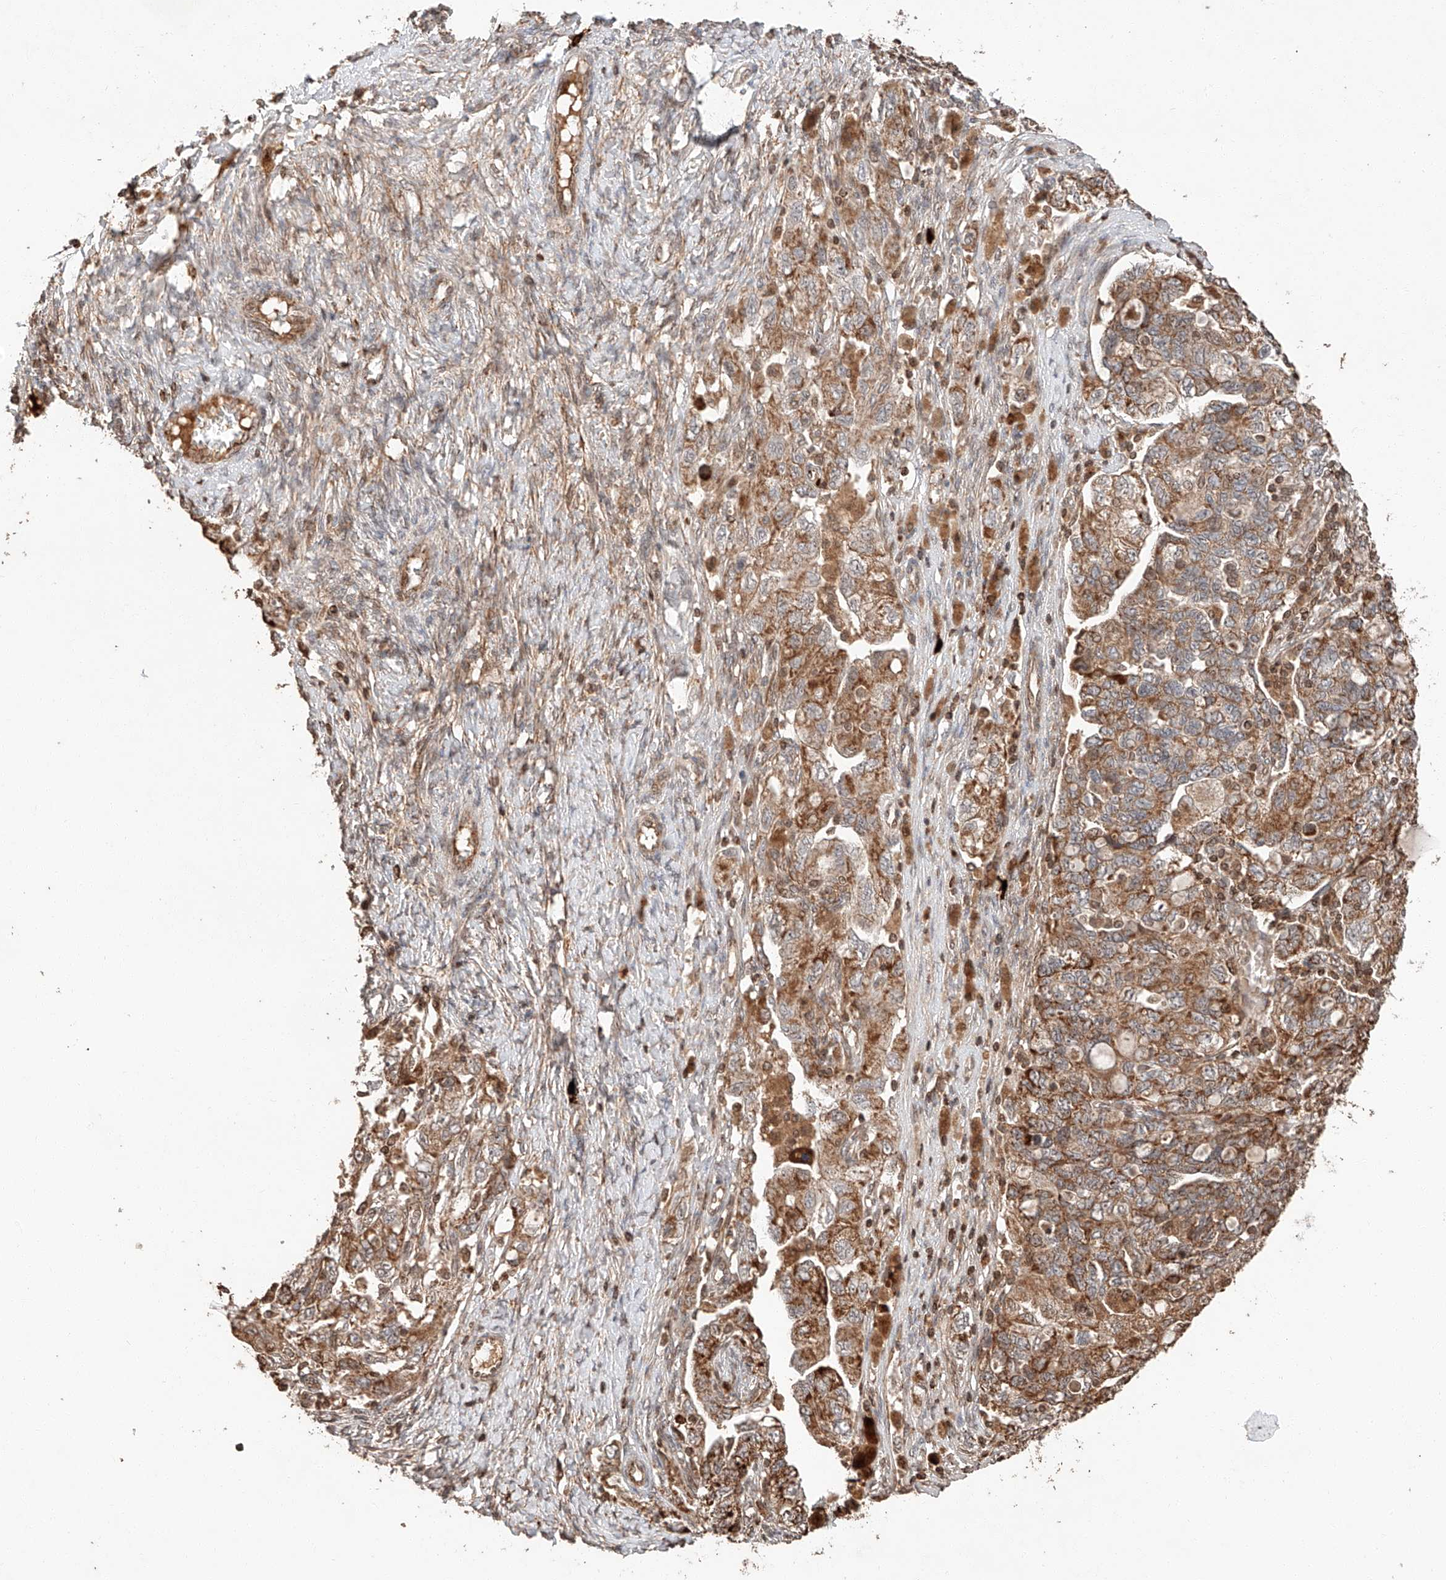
{"staining": {"intensity": "moderate", "quantity": ">75%", "location": "cytoplasmic/membranous"}, "tissue": "ovarian cancer", "cell_type": "Tumor cells", "image_type": "cancer", "snomed": [{"axis": "morphology", "description": "Carcinoma, NOS"}, {"axis": "morphology", "description": "Cystadenocarcinoma, serous, NOS"}, {"axis": "topography", "description": "Ovary"}], "caption": "High-power microscopy captured an IHC image of ovarian cancer, revealing moderate cytoplasmic/membranous staining in about >75% of tumor cells.", "gene": "ARHGAP33", "patient": {"sex": "female", "age": 69}}